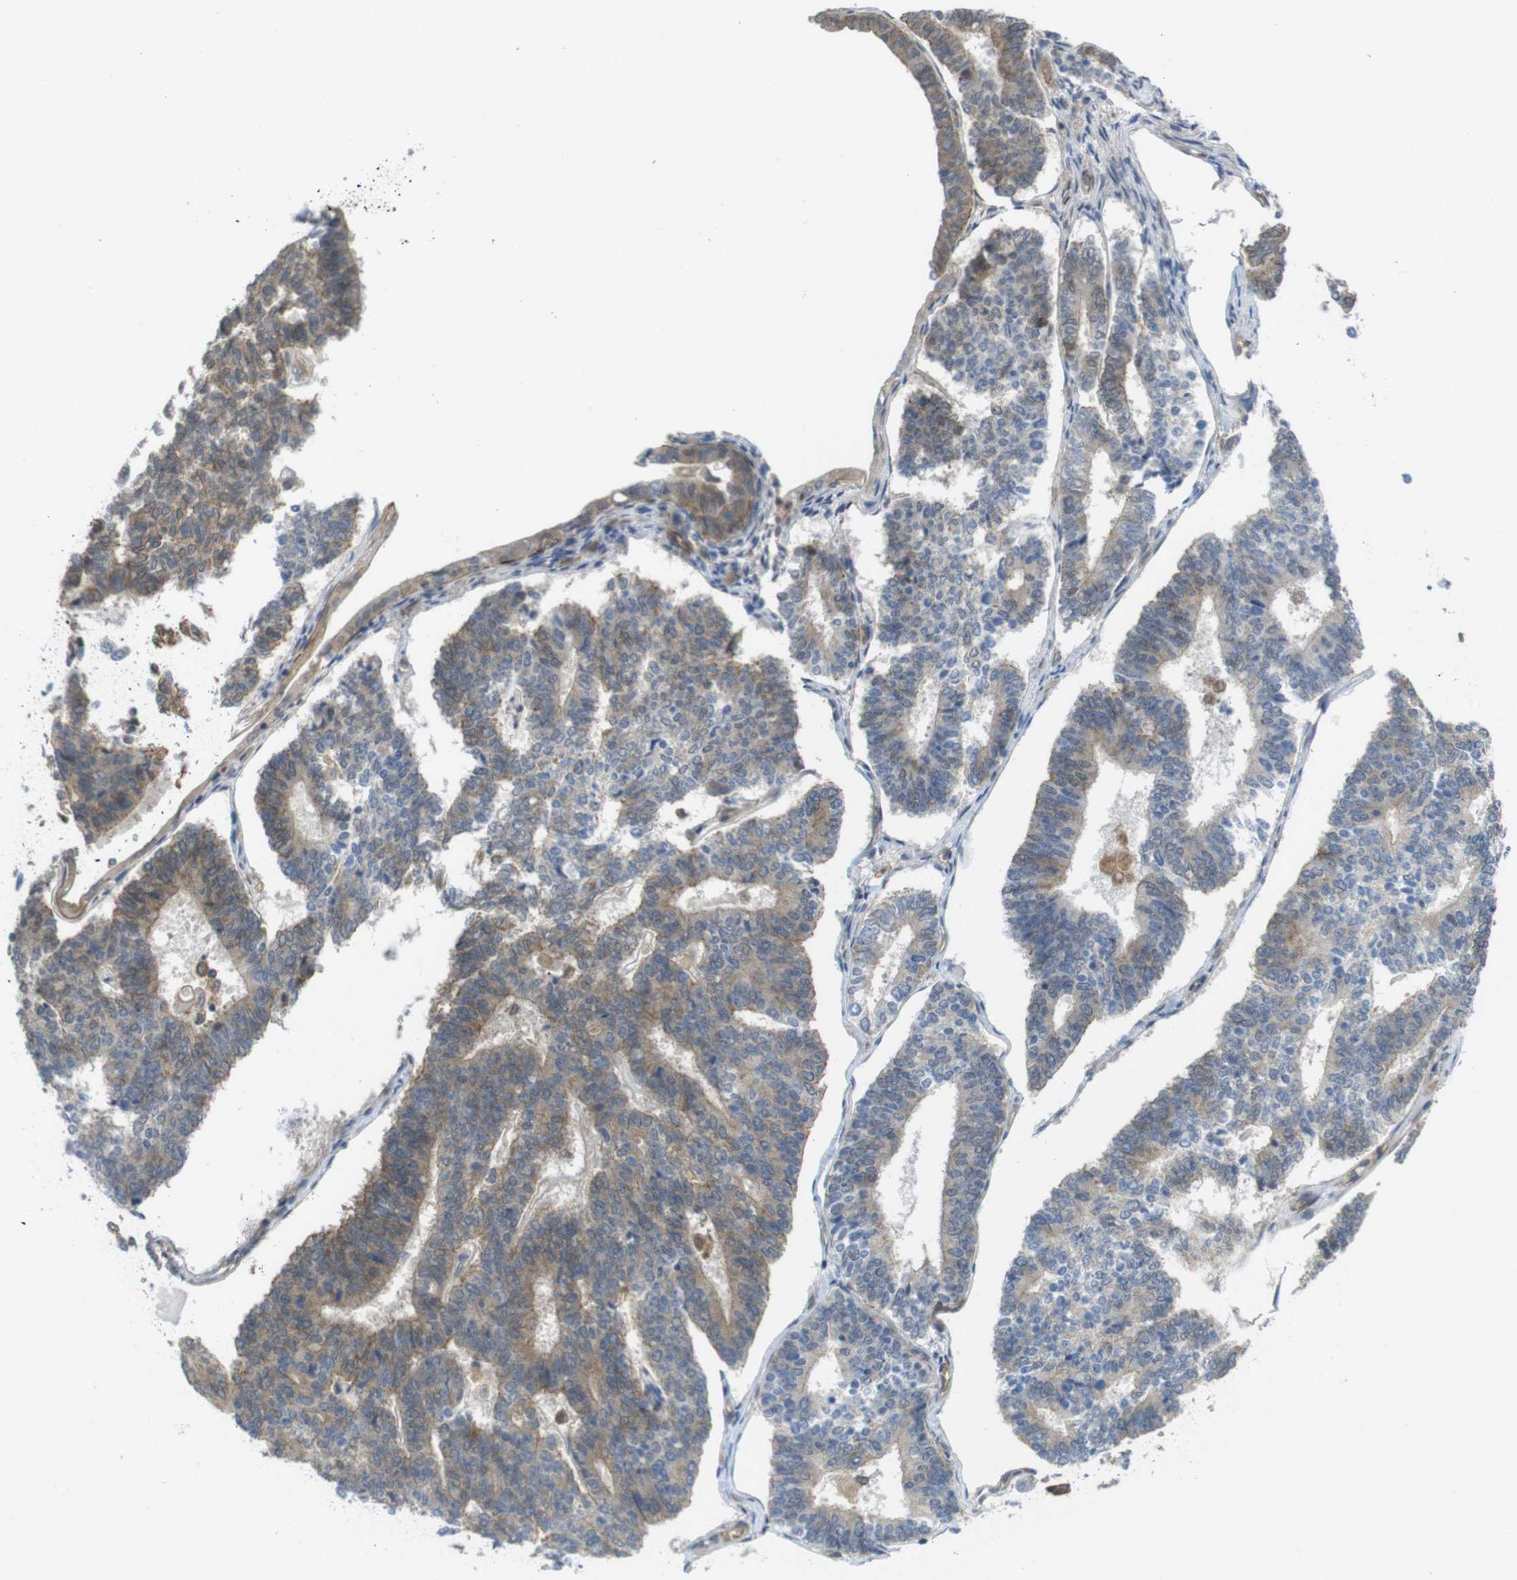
{"staining": {"intensity": "moderate", "quantity": "25%-75%", "location": "cytoplasmic/membranous"}, "tissue": "endometrial cancer", "cell_type": "Tumor cells", "image_type": "cancer", "snomed": [{"axis": "morphology", "description": "Adenocarcinoma, NOS"}, {"axis": "topography", "description": "Endometrium"}], "caption": "IHC photomicrograph of neoplastic tissue: human endometrial cancer (adenocarcinoma) stained using immunohistochemistry shows medium levels of moderate protein expression localized specifically in the cytoplasmic/membranous of tumor cells, appearing as a cytoplasmic/membranous brown color.", "gene": "ZDHHC5", "patient": {"sex": "female", "age": 70}}